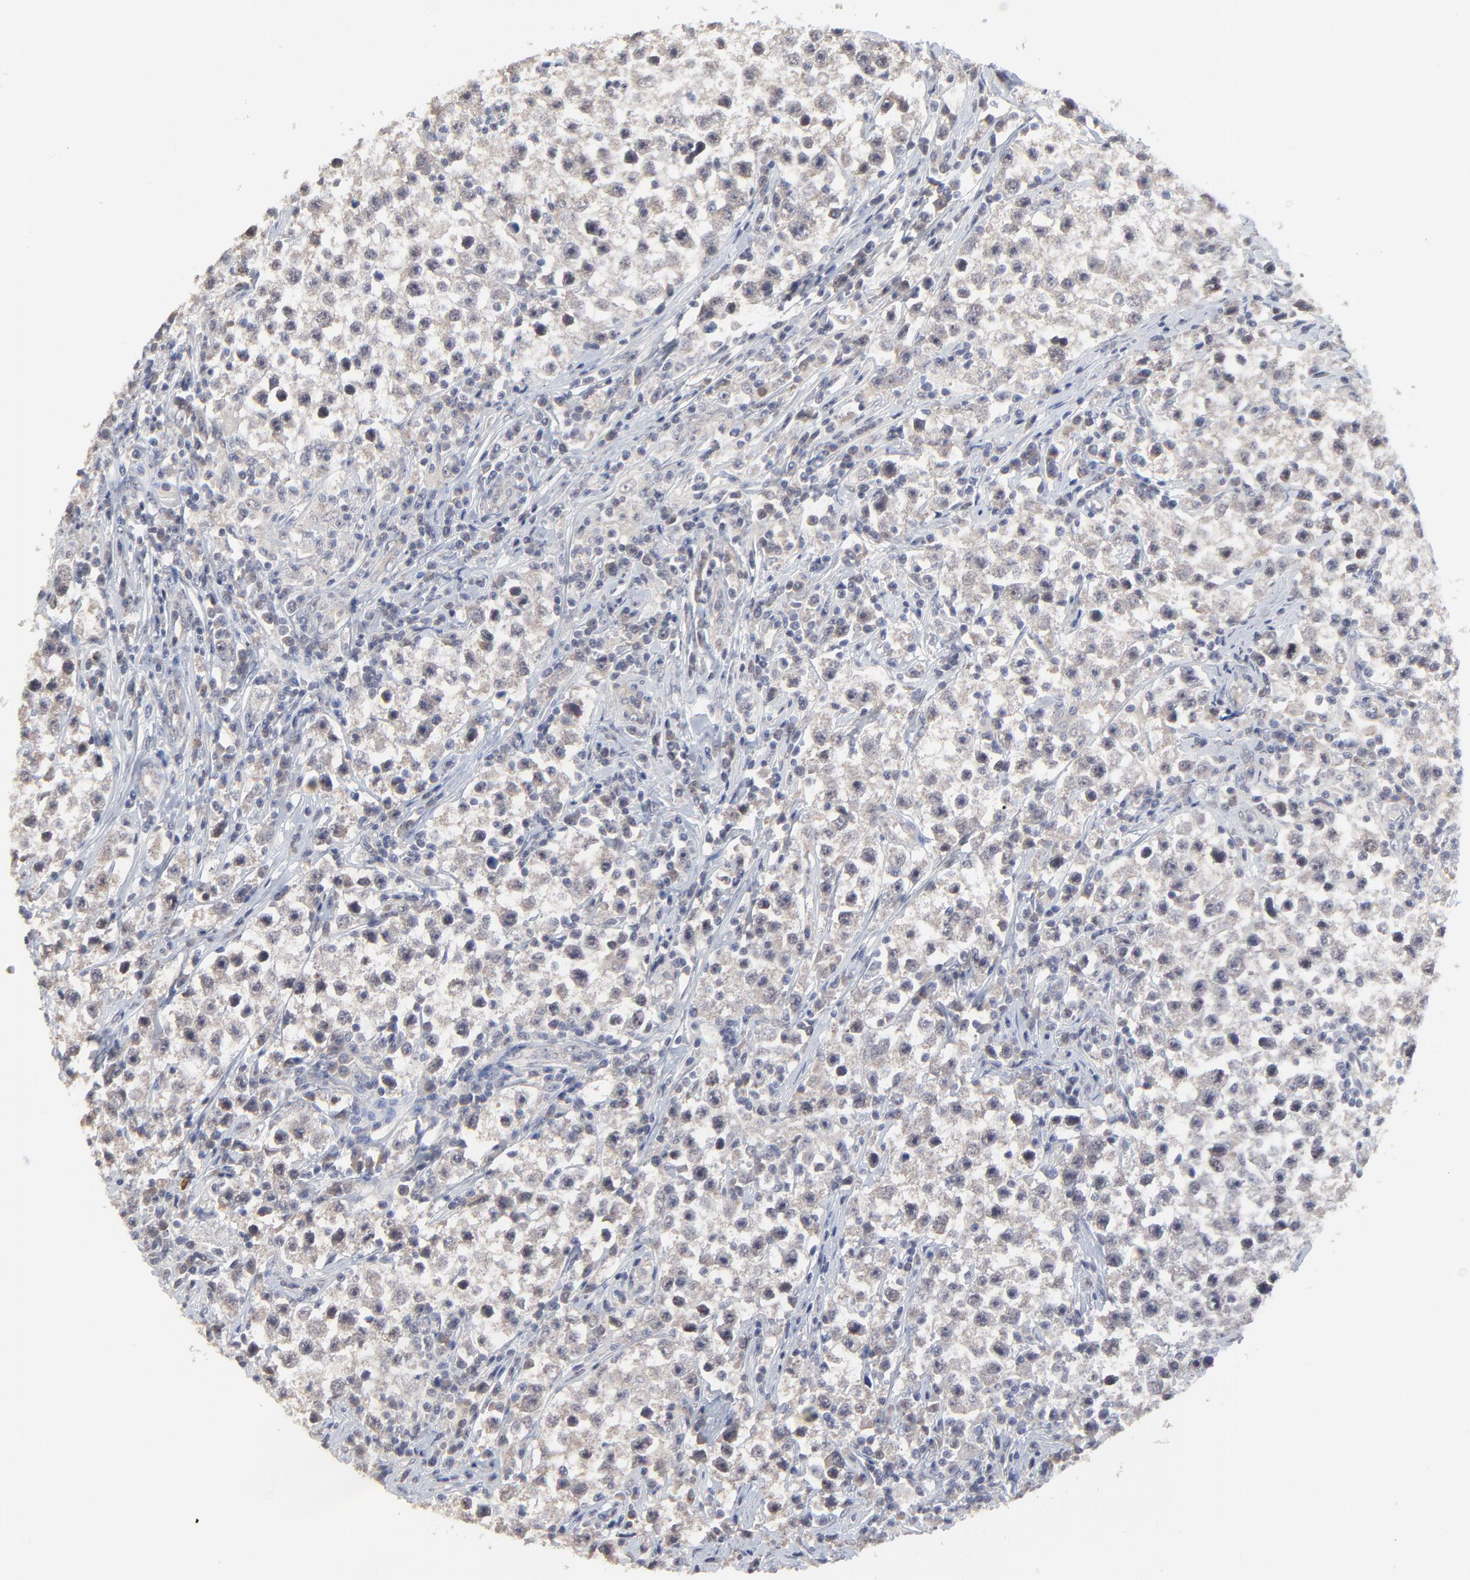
{"staining": {"intensity": "negative", "quantity": "none", "location": "none"}, "tissue": "testis cancer", "cell_type": "Tumor cells", "image_type": "cancer", "snomed": [{"axis": "morphology", "description": "Seminoma, NOS"}, {"axis": "topography", "description": "Testis"}], "caption": "This is an immunohistochemistry (IHC) histopathology image of seminoma (testis). There is no staining in tumor cells.", "gene": "FAM199X", "patient": {"sex": "male", "age": 35}}